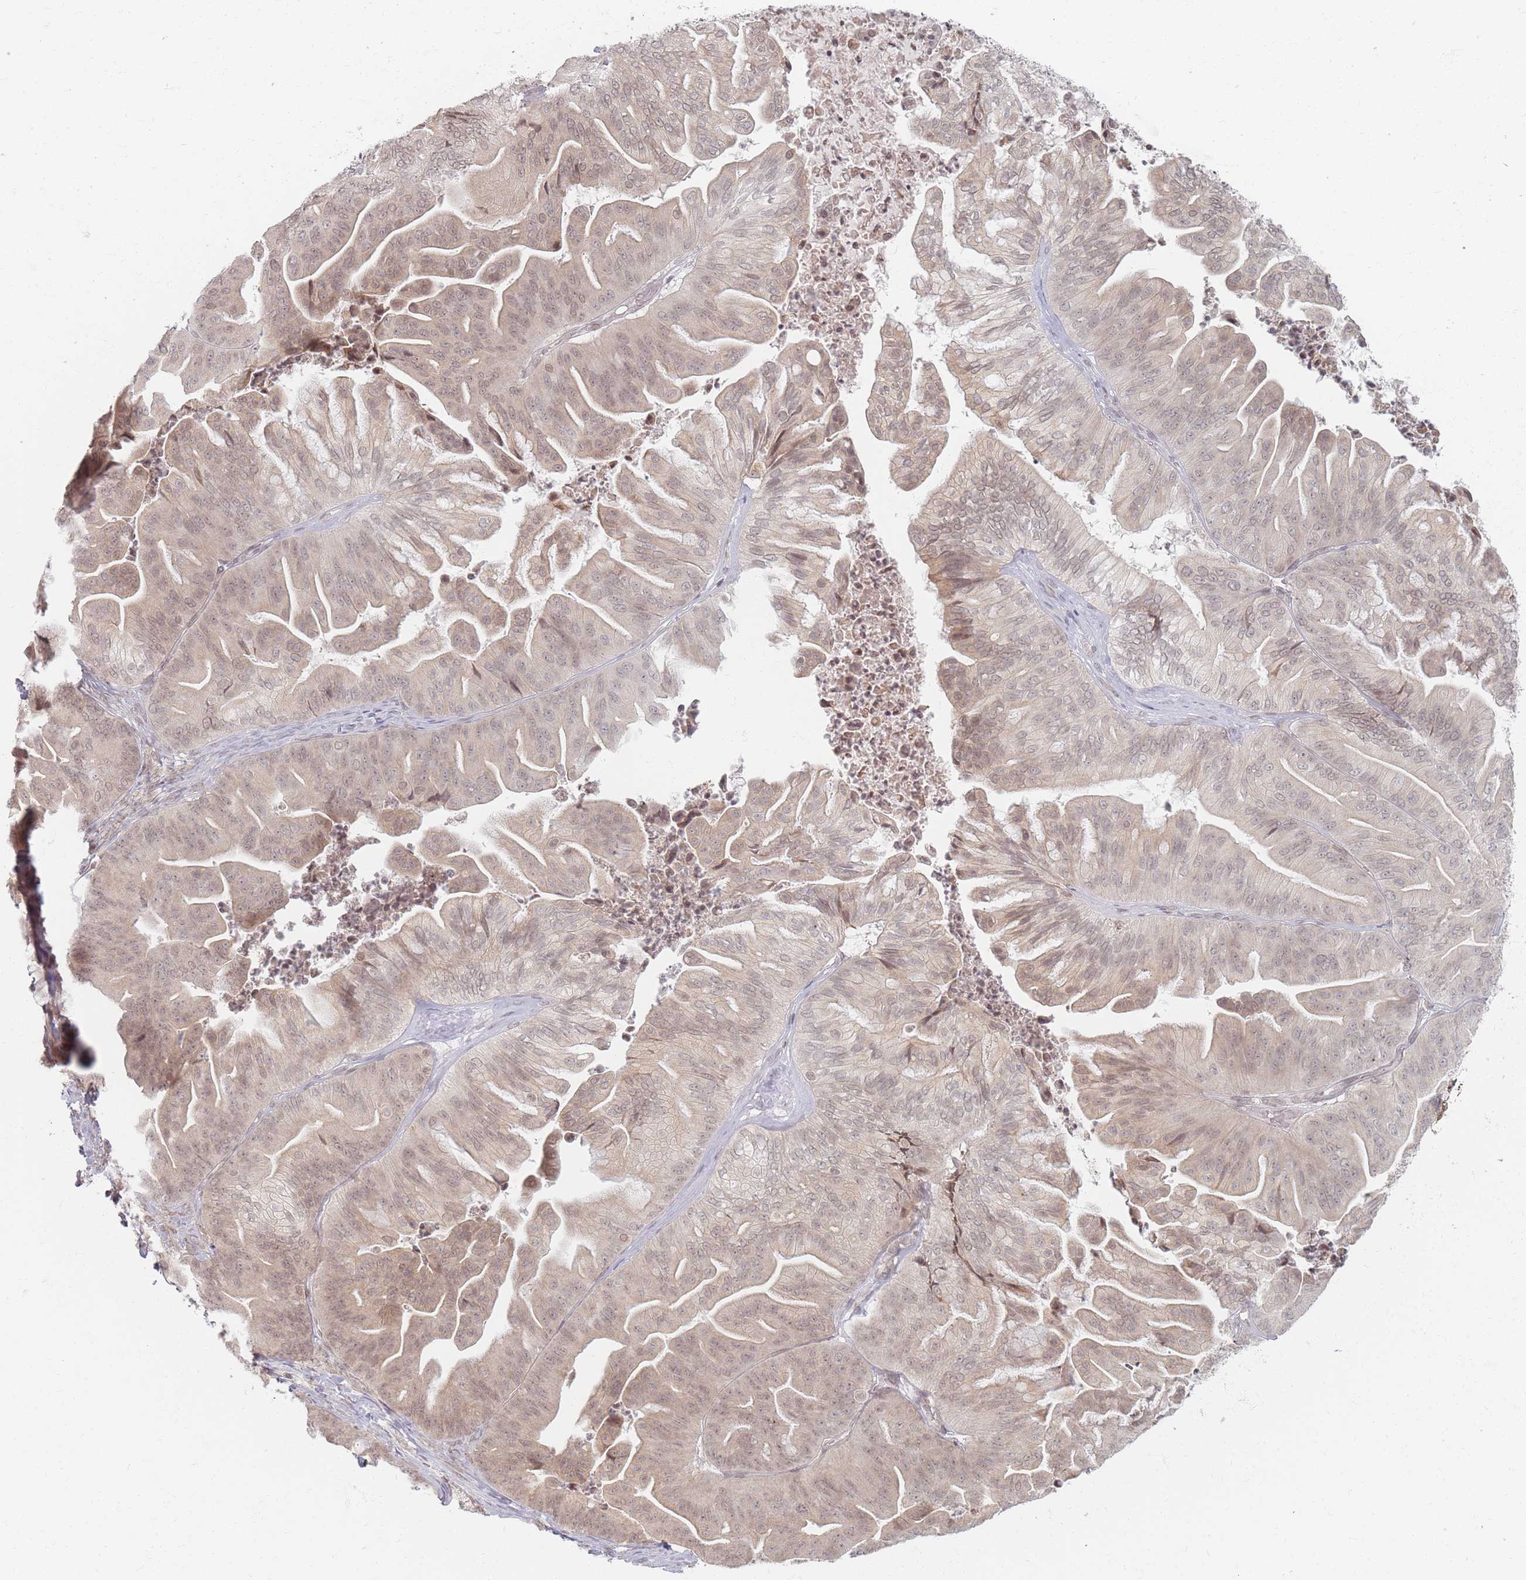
{"staining": {"intensity": "weak", "quantity": ">75%", "location": "cytoplasmic/membranous,nuclear"}, "tissue": "ovarian cancer", "cell_type": "Tumor cells", "image_type": "cancer", "snomed": [{"axis": "morphology", "description": "Cystadenocarcinoma, mucinous, NOS"}, {"axis": "topography", "description": "Ovary"}], "caption": "Mucinous cystadenocarcinoma (ovarian) tissue reveals weak cytoplasmic/membranous and nuclear expression in about >75% of tumor cells, visualized by immunohistochemistry.", "gene": "SPATA45", "patient": {"sex": "female", "age": 67}}